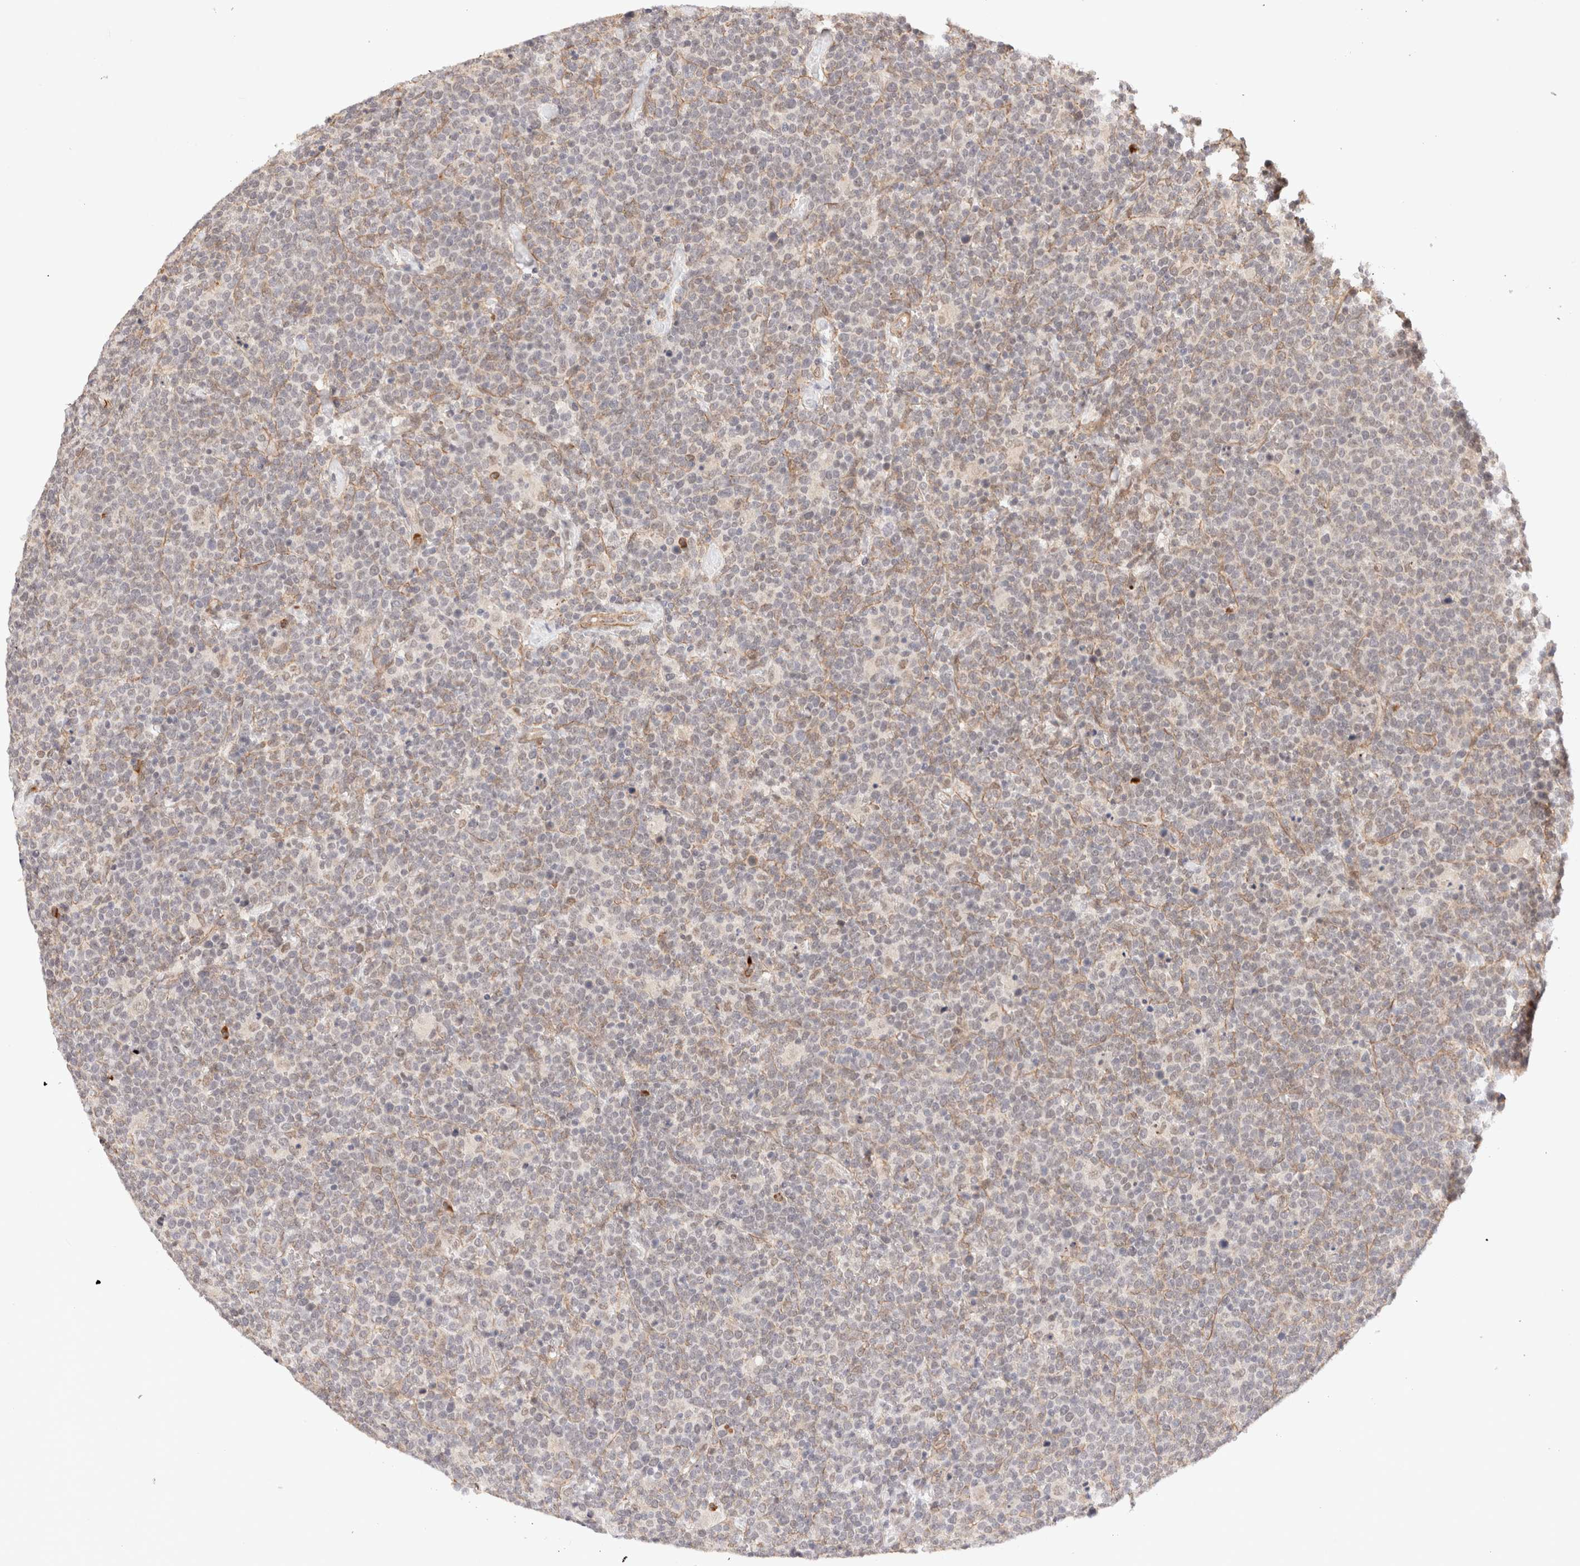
{"staining": {"intensity": "weak", "quantity": "25%-75%", "location": "cytoplasmic/membranous"}, "tissue": "lymphoma", "cell_type": "Tumor cells", "image_type": "cancer", "snomed": [{"axis": "morphology", "description": "Malignant lymphoma, non-Hodgkin's type, High grade"}, {"axis": "topography", "description": "Lymph node"}], "caption": "IHC histopathology image of neoplastic tissue: lymphoma stained using IHC exhibits low levels of weak protein expression localized specifically in the cytoplasmic/membranous of tumor cells, appearing as a cytoplasmic/membranous brown color.", "gene": "BRPF3", "patient": {"sex": "male", "age": 61}}